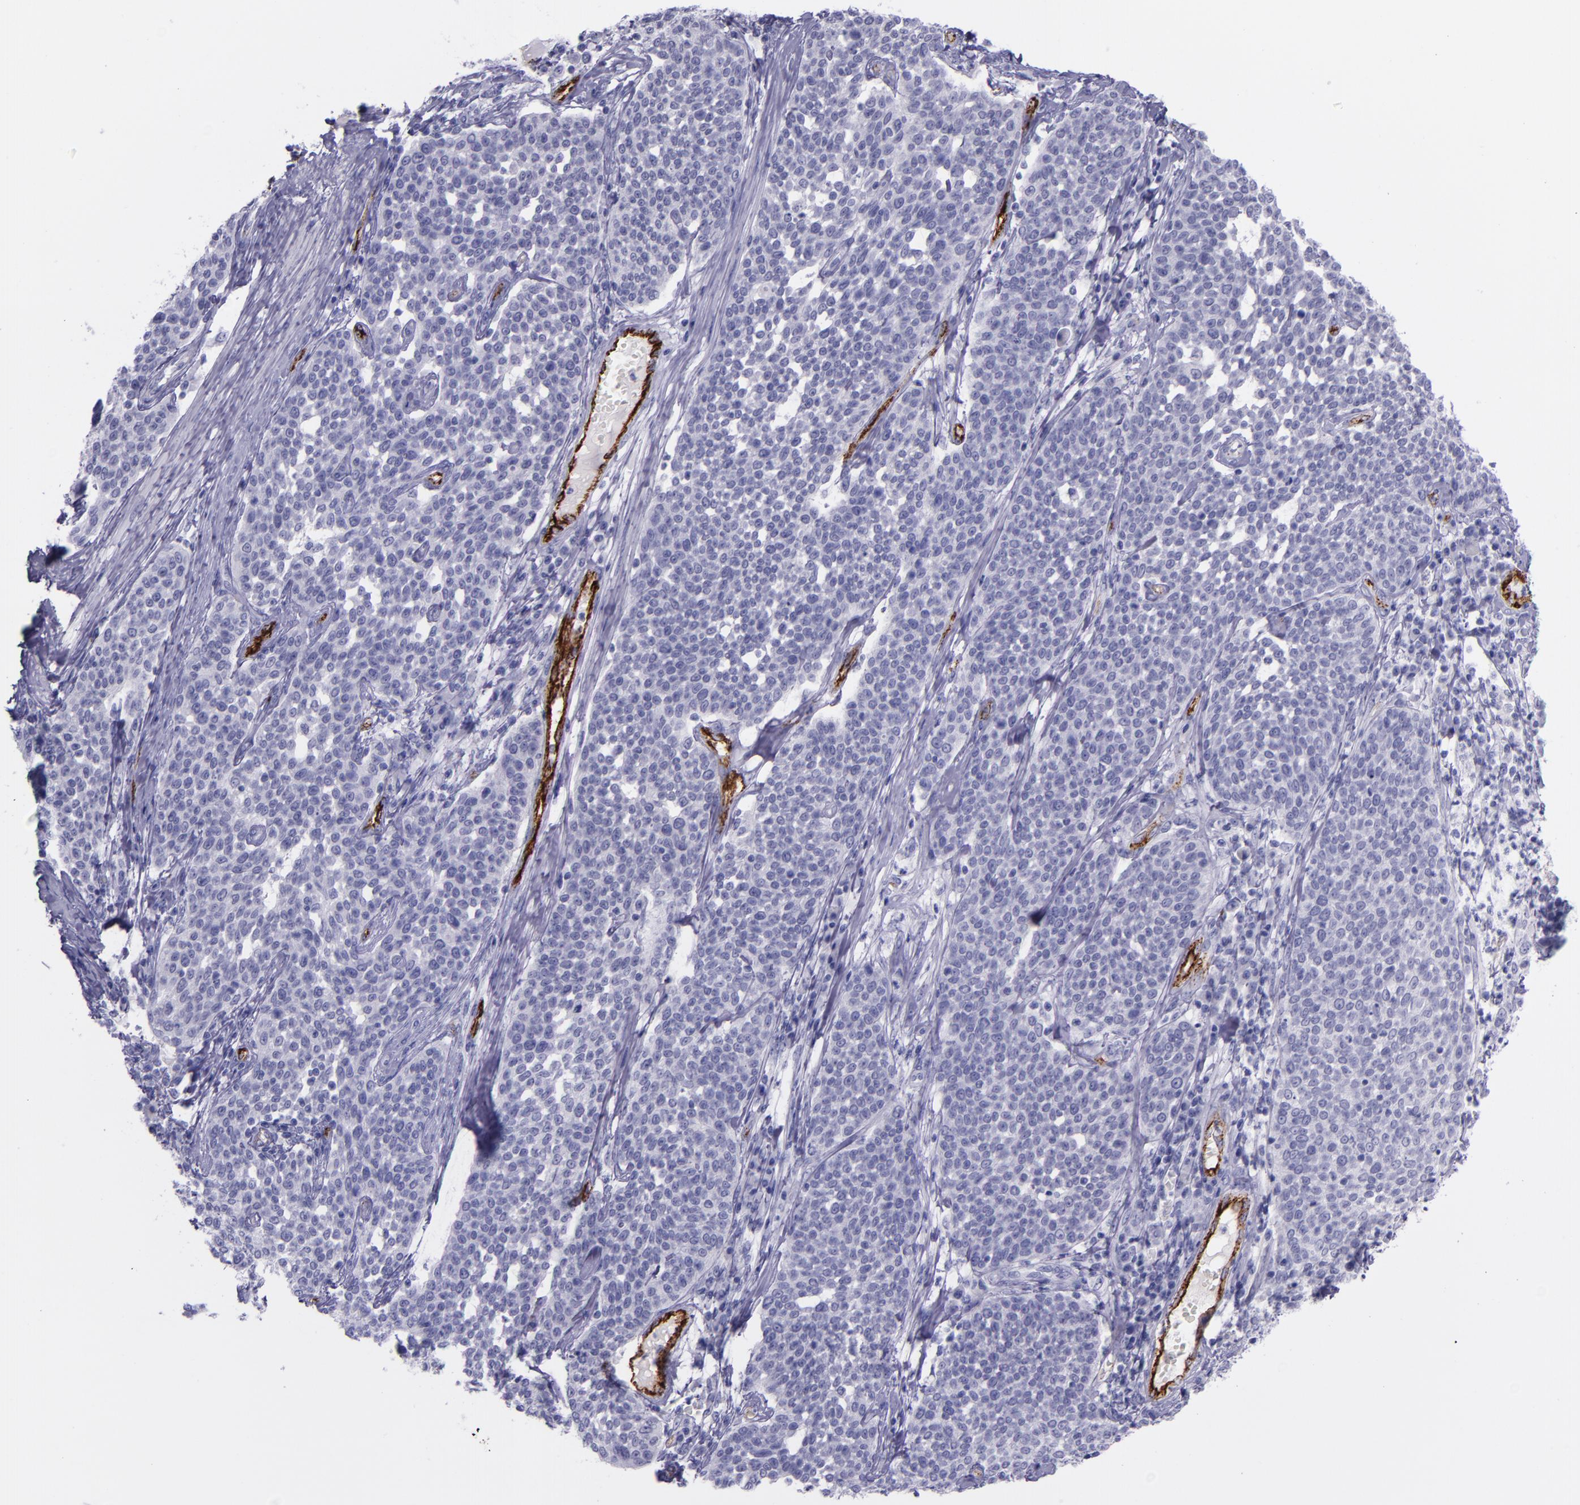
{"staining": {"intensity": "negative", "quantity": "none", "location": "none"}, "tissue": "cervical cancer", "cell_type": "Tumor cells", "image_type": "cancer", "snomed": [{"axis": "morphology", "description": "Squamous cell carcinoma, NOS"}, {"axis": "topography", "description": "Cervix"}], "caption": "Human squamous cell carcinoma (cervical) stained for a protein using immunohistochemistry reveals no positivity in tumor cells.", "gene": "SELE", "patient": {"sex": "female", "age": 34}}